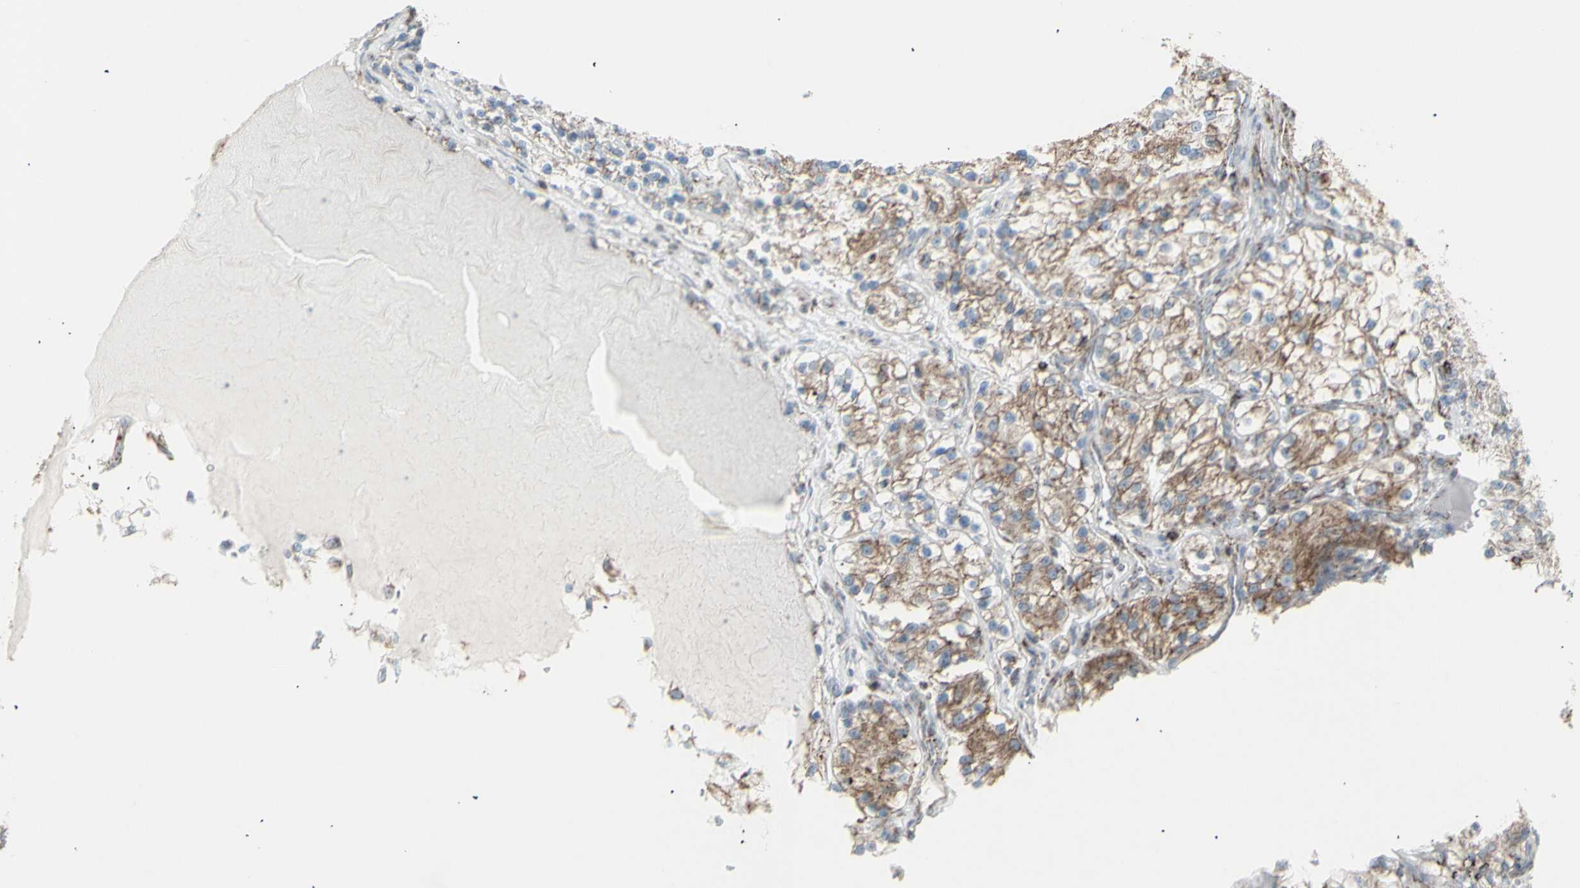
{"staining": {"intensity": "moderate", "quantity": "25%-75%", "location": "cytoplasmic/membranous"}, "tissue": "renal cancer", "cell_type": "Tumor cells", "image_type": "cancer", "snomed": [{"axis": "morphology", "description": "Adenocarcinoma, NOS"}, {"axis": "topography", "description": "Kidney"}], "caption": "An immunohistochemistry photomicrograph of neoplastic tissue is shown. Protein staining in brown labels moderate cytoplasmic/membranous positivity in adenocarcinoma (renal) within tumor cells. The protein is shown in brown color, while the nuclei are stained blue.", "gene": "PLGRKT", "patient": {"sex": "female", "age": 57}}